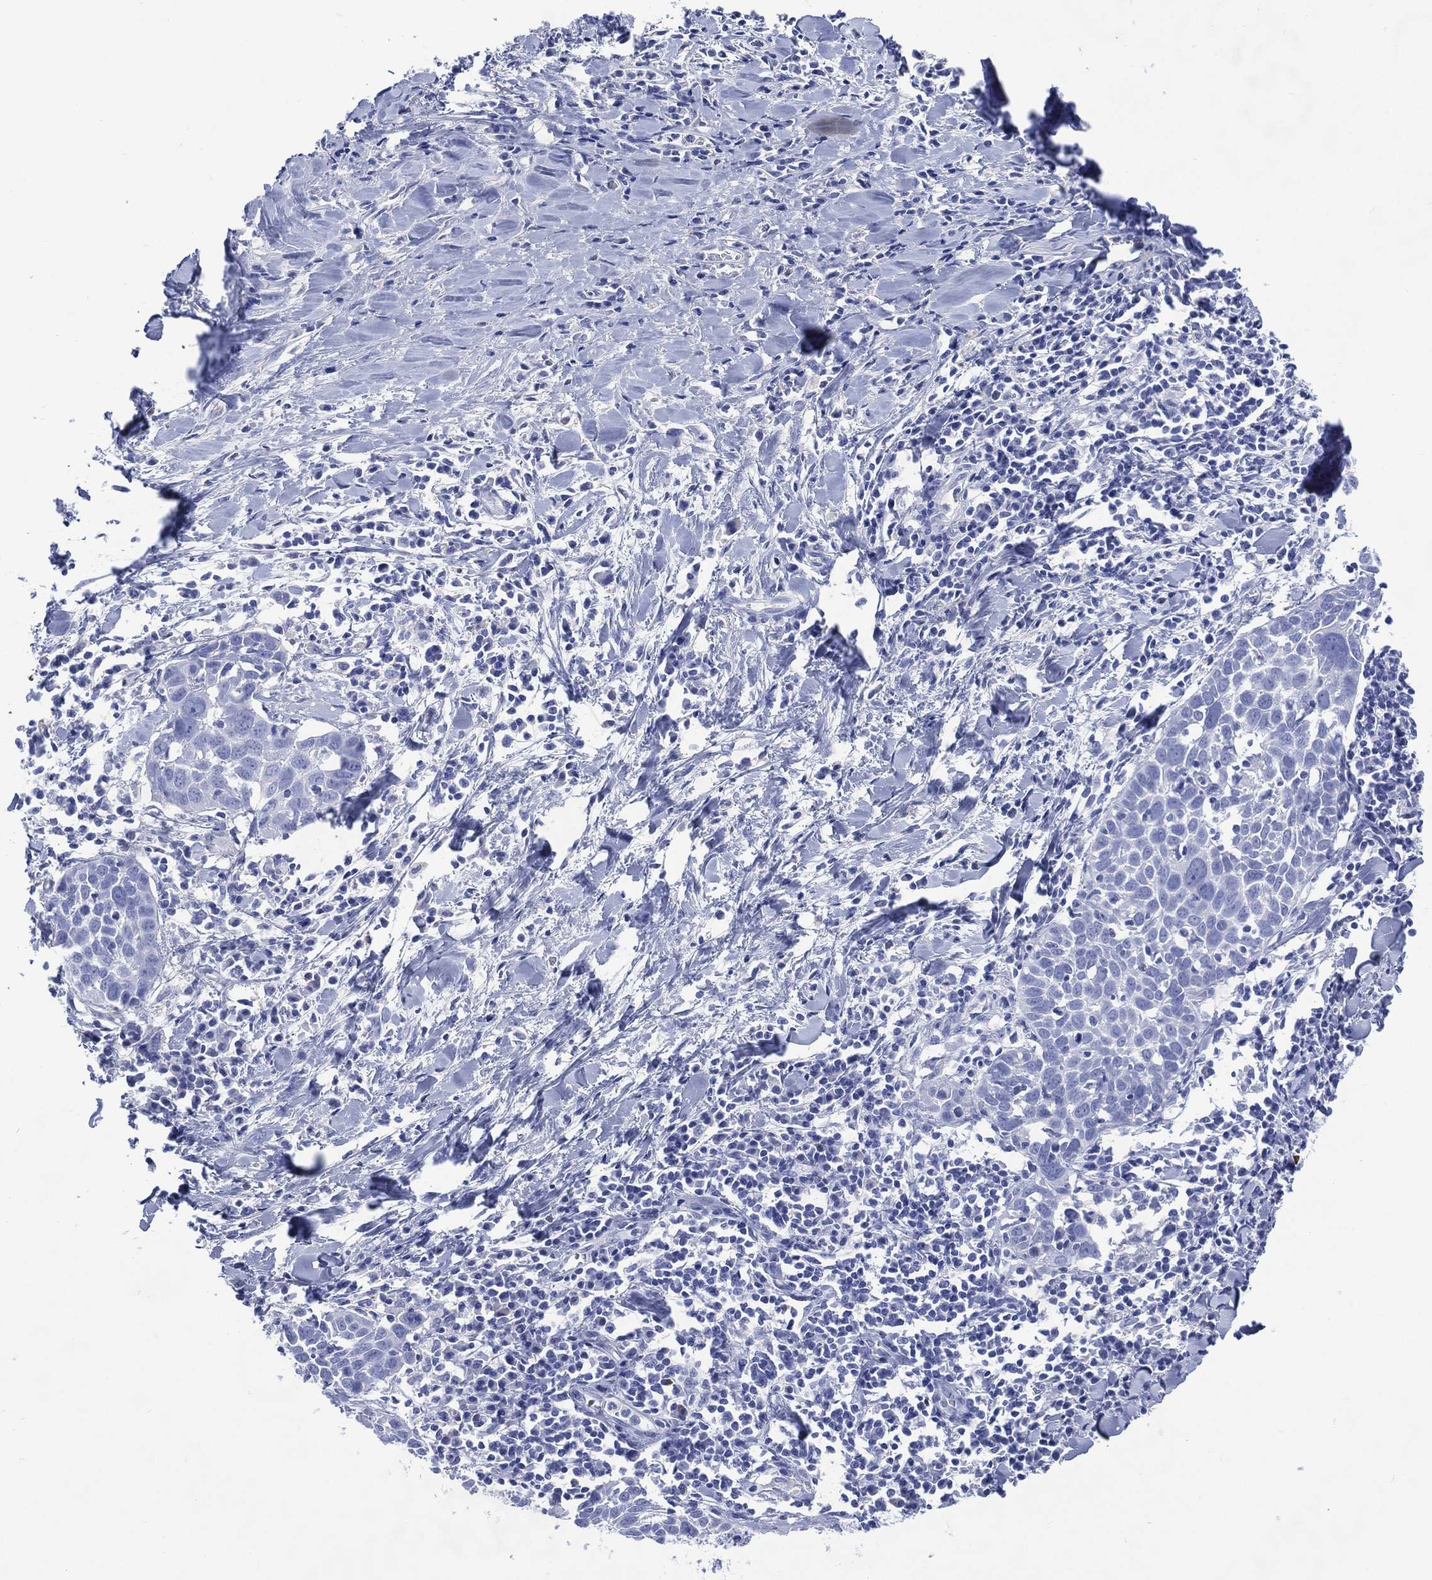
{"staining": {"intensity": "negative", "quantity": "none", "location": "none"}, "tissue": "lung cancer", "cell_type": "Tumor cells", "image_type": "cancer", "snomed": [{"axis": "morphology", "description": "Squamous cell carcinoma, NOS"}, {"axis": "topography", "description": "Lung"}], "caption": "The photomicrograph reveals no significant positivity in tumor cells of lung squamous cell carcinoma.", "gene": "SHCBP1L", "patient": {"sex": "male", "age": 57}}